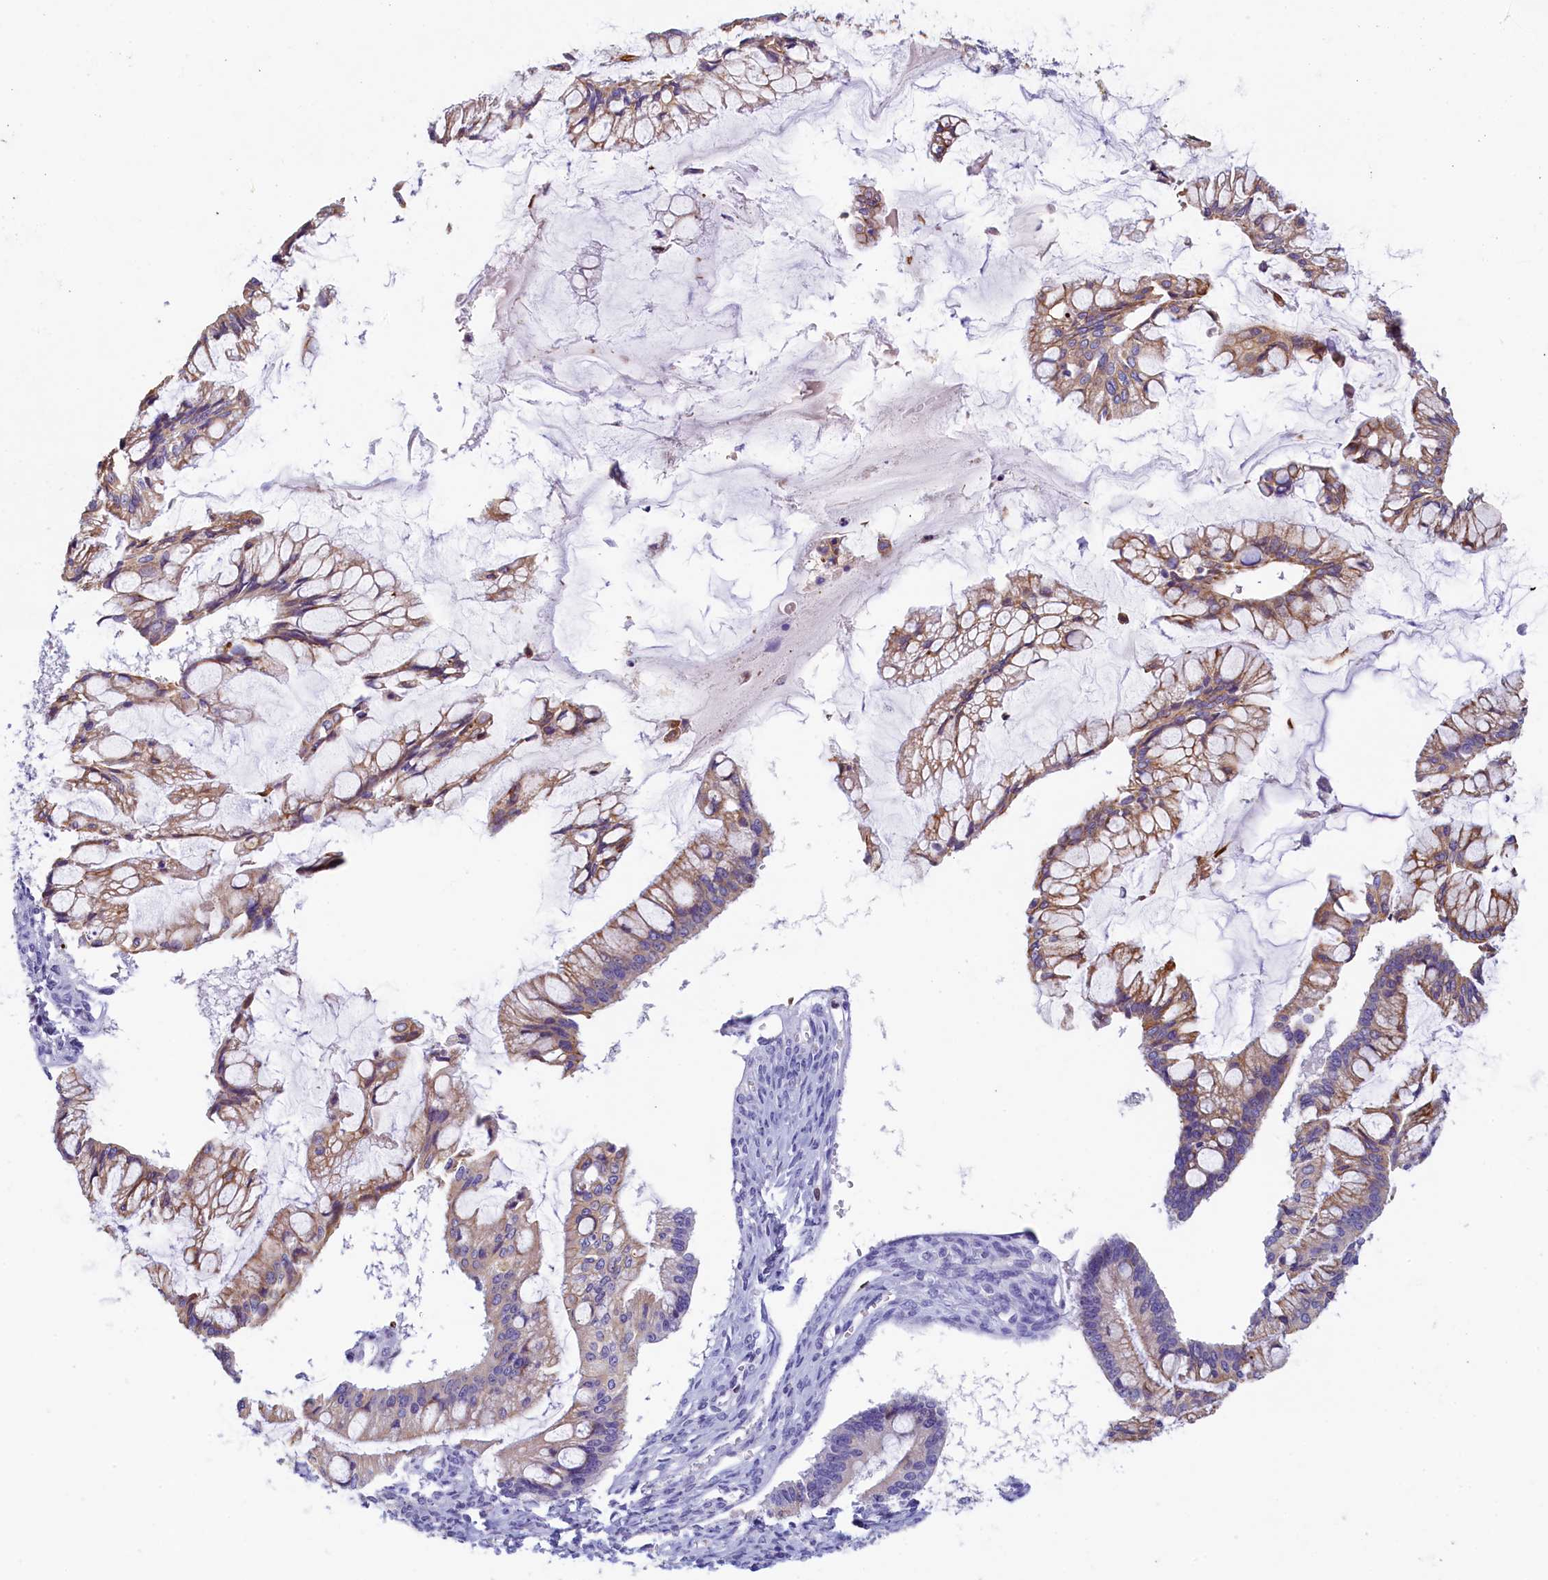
{"staining": {"intensity": "weak", "quantity": "25%-75%", "location": "cytoplasmic/membranous"}, "tissue": "ovarian cancer", "cell_type": "Tumor cells", "image_type": "cancer", "snomed": [{"axis": "morphology", "description": "Cystadenocarcinoma, mucinous, NOS"}, {"axis": "topography", "description": "Ovary"}], "caption": "A brown stain shows weak cytoplasmic/membranous positivity of a protein in ovarian cancer tumor cells.", "gene": "TRAF3IP3", "patient": {"sex": "female", "age": 73}}